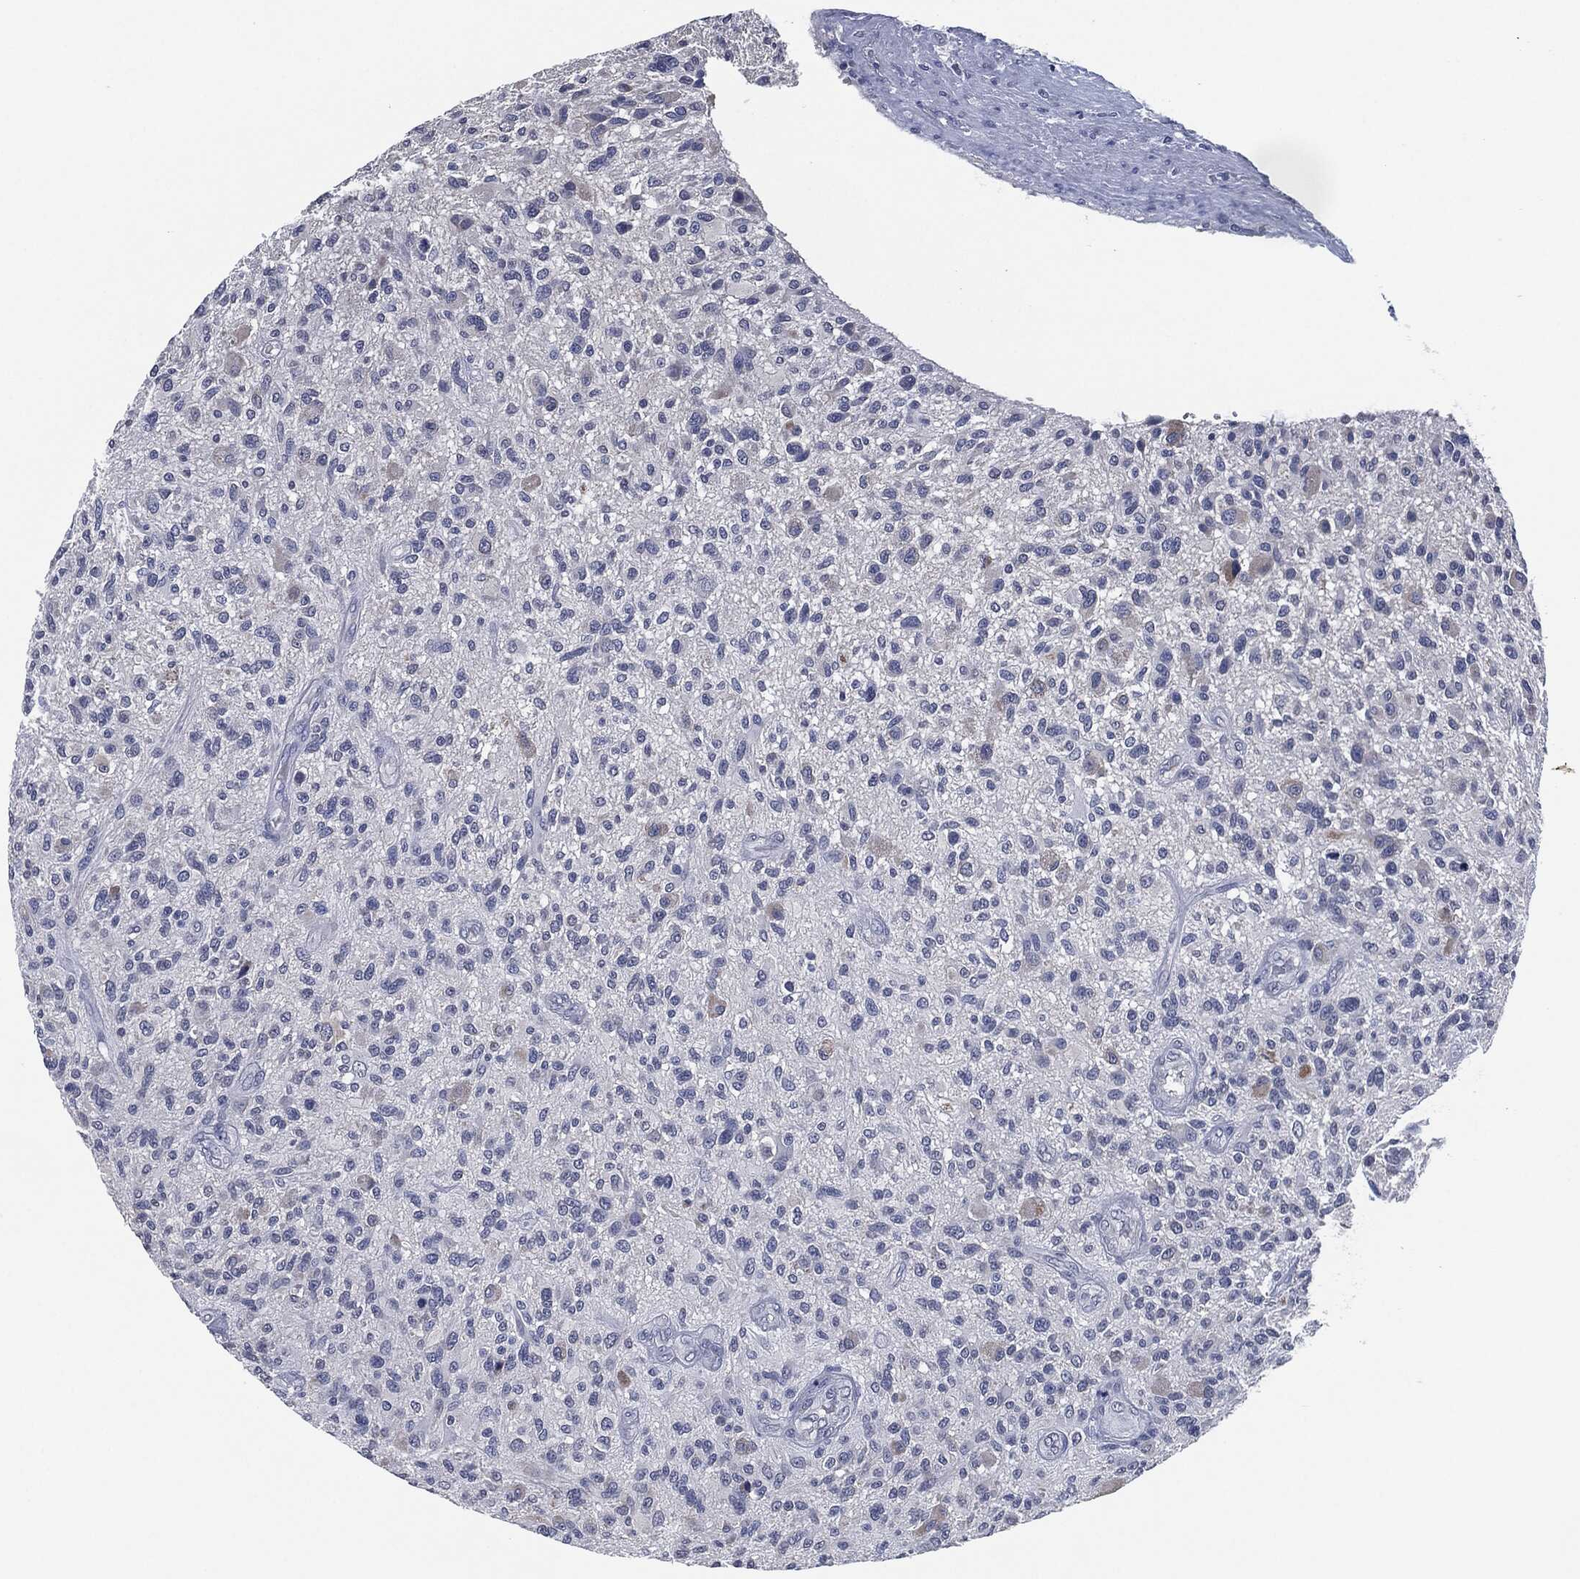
{"staining": {"intensity": "negative", "quantity": "none", "location": "none"}, "tissue": "glioma", "cell_type": "Tumor cells", "image_type": "cancer", "snomed": [{"axis": "morphology", "description": "Glioma, malignant, High grade"}, {"axis": "topography", "description": "Brain"}], "caption": "Malignant glioma (high-grade) was stained to show a protein in brown. There is no significant positivity in tumor cells.", "gene": "IL2RG", "patient": {"sex": "male", "age": 47}}